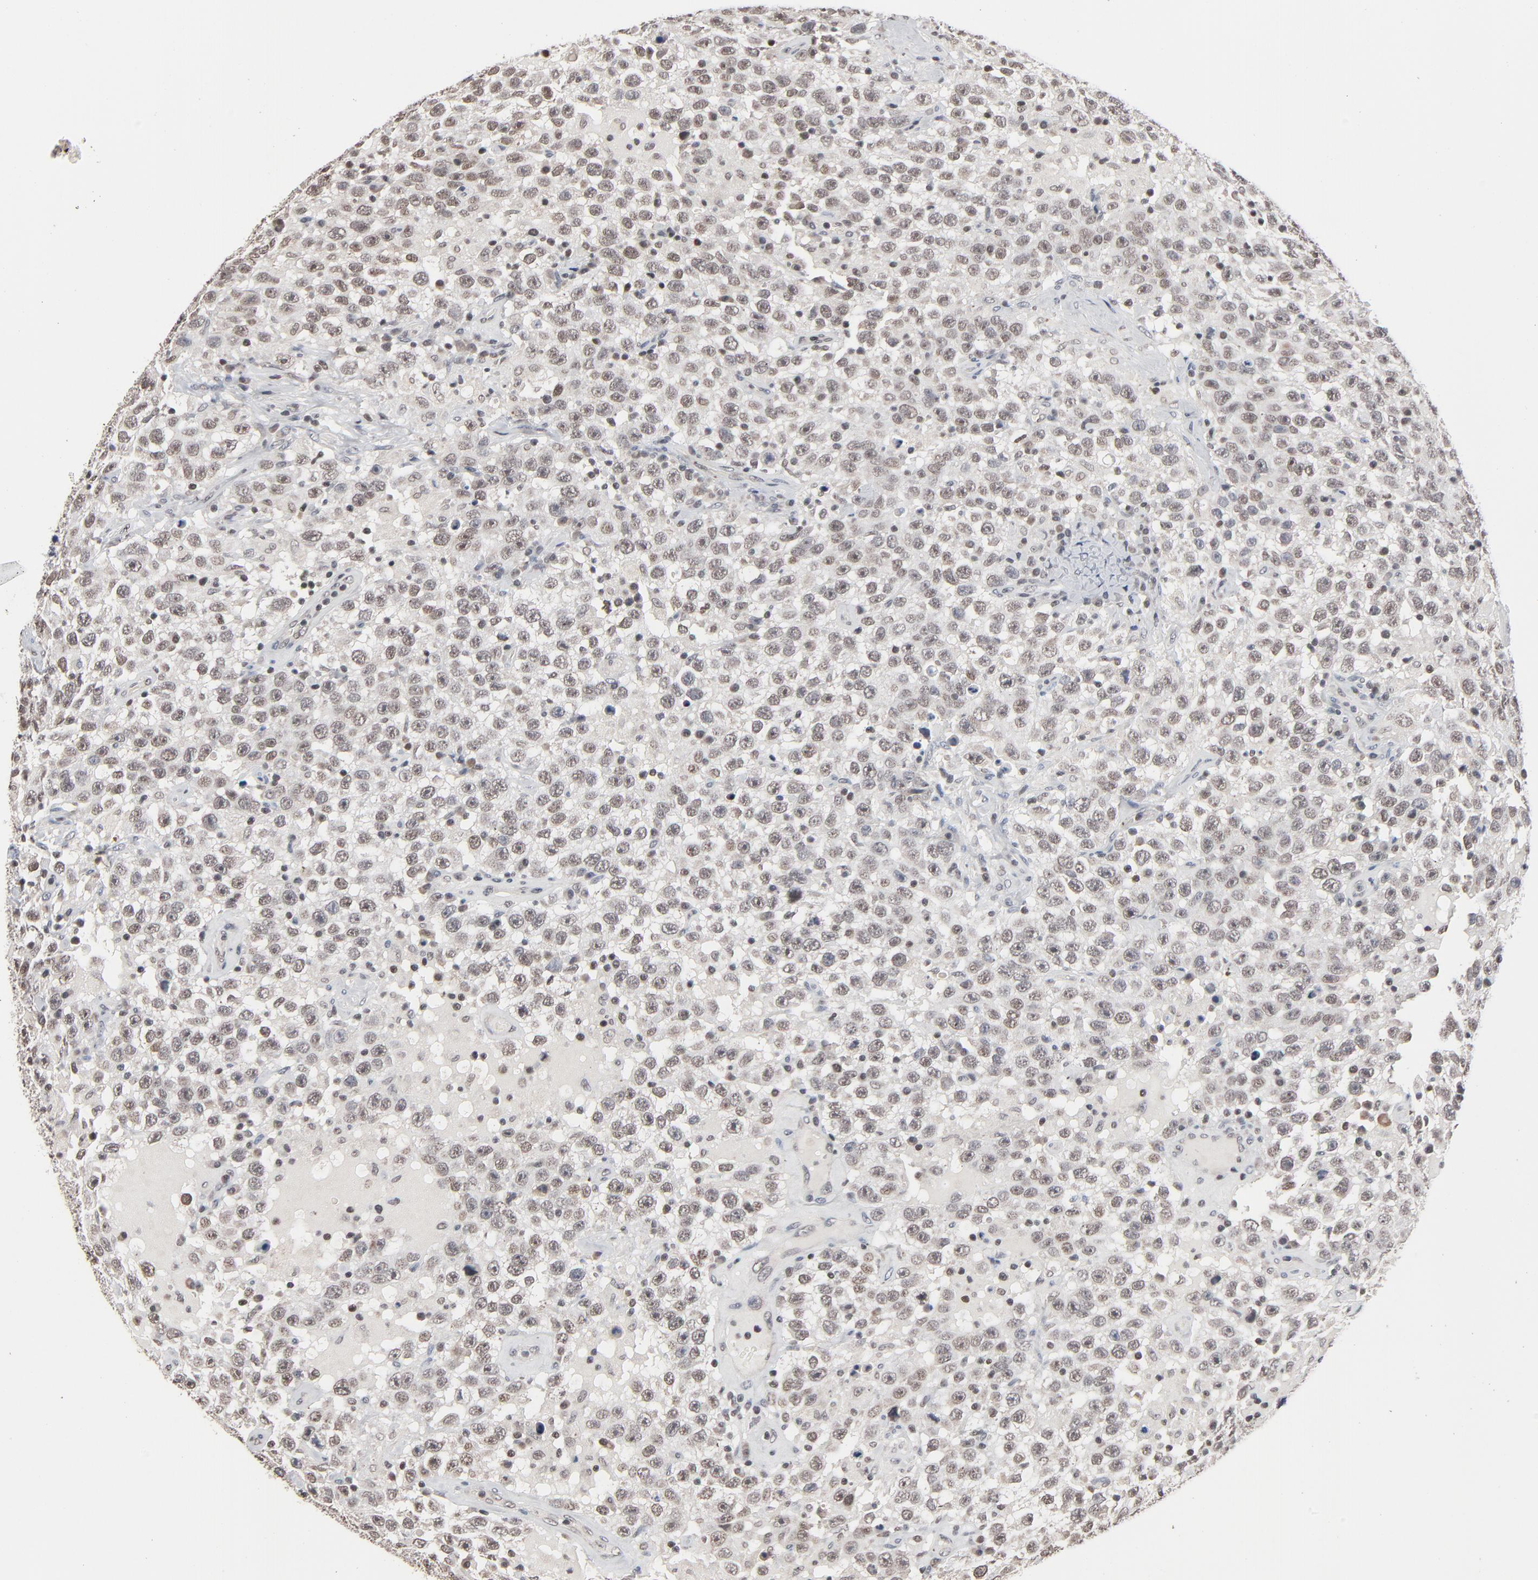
{"staining": {"intensity": "weak", "quantity": "<25%", "location": "cytoplasmic/membranous,nuclear"}, "tissue": "testis cancer", "cell_type": "Tumor cells", "image_type": "cancer", "snomed": [{"axis": "morphology", "description": "Seminoma, NOS"}, {"axis": "topography", "description": "Testis"}], "caption": "Tumor cells show no significant protein expression in testis cancer.", "gene": "ZNF419", "patient": {"sex": "male", "age": 41}}